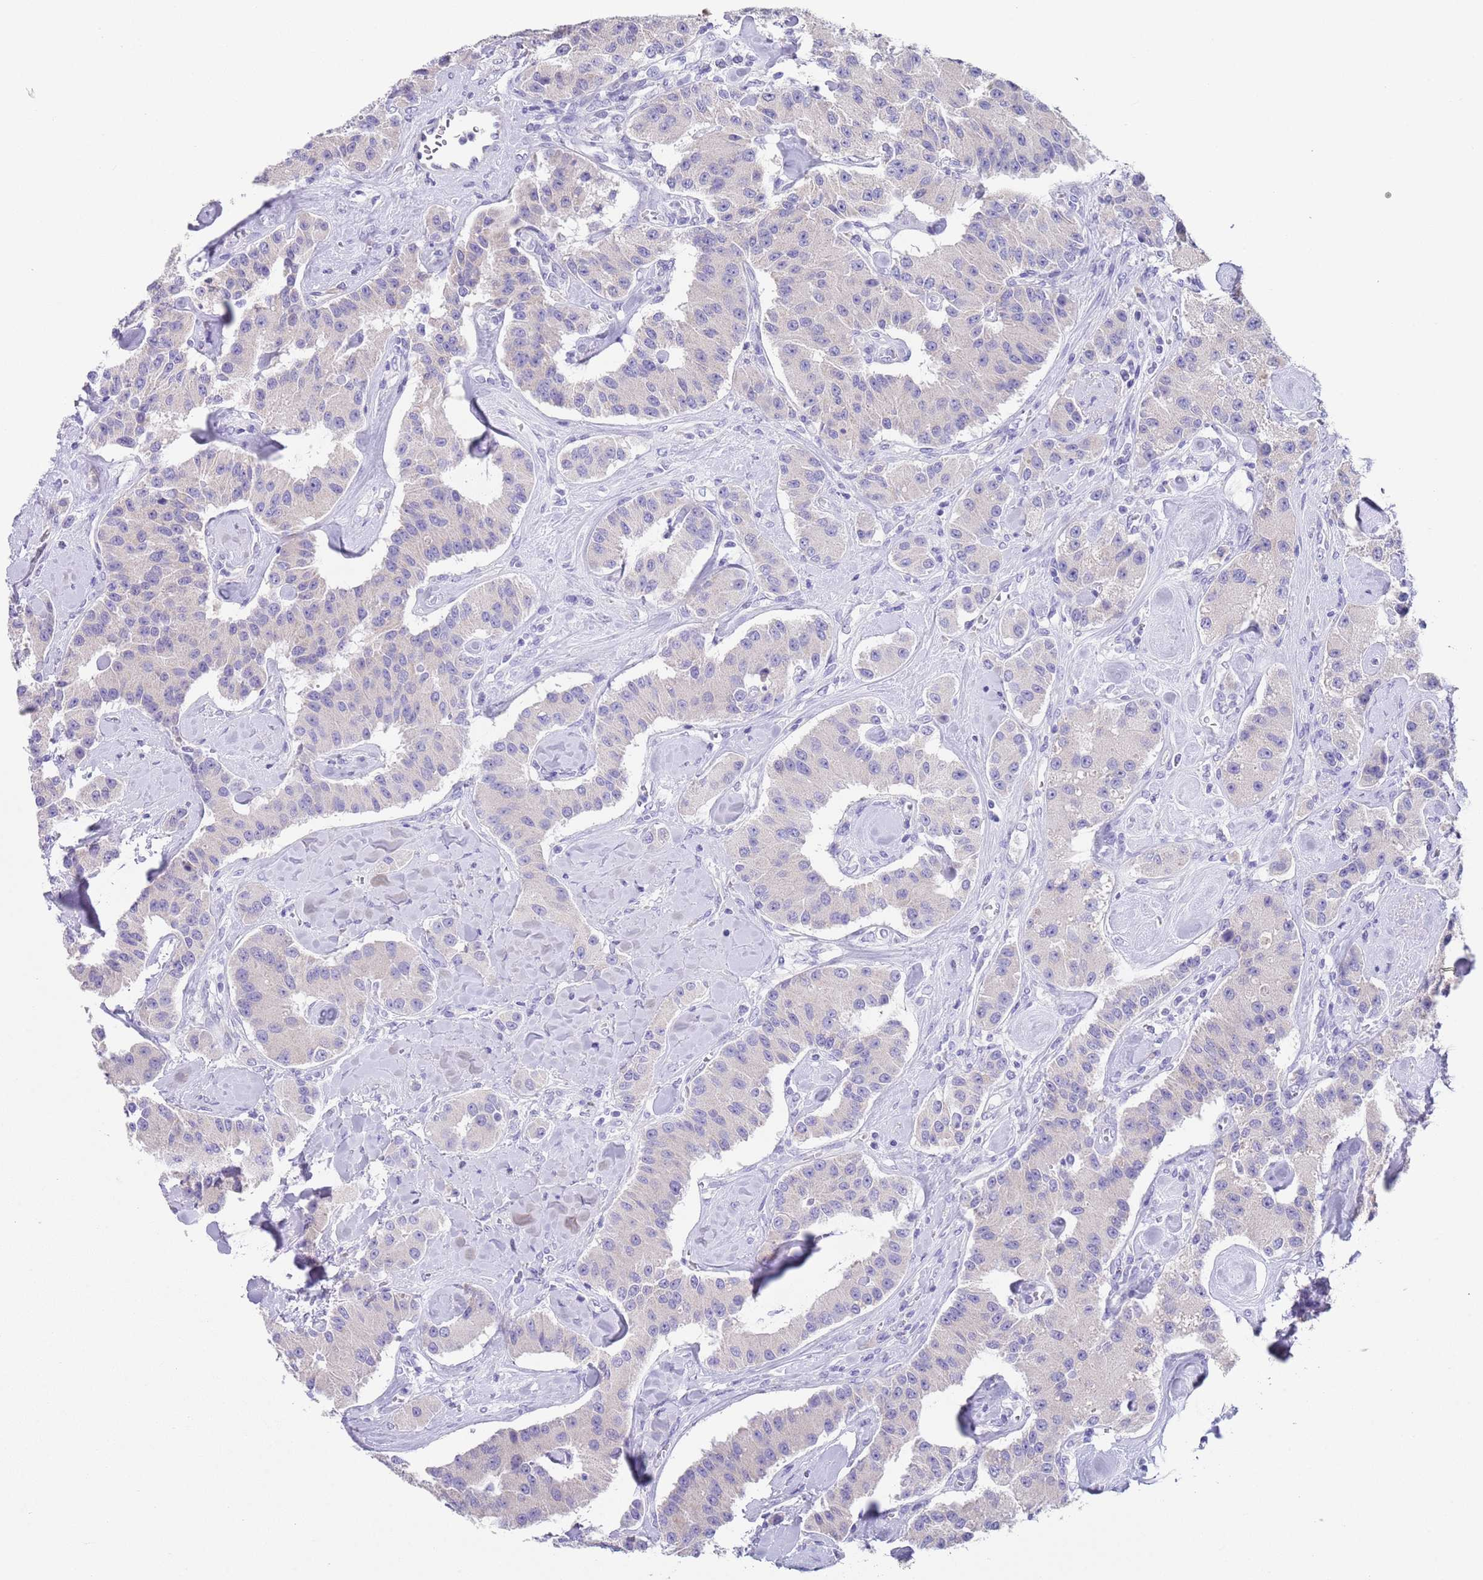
{"staining": {"intensity": "negative", "quantity": "none", "location": "none"}, "tissue": "carcinoid", "cell_type": "Tumor cells", "image_type": "cancer", "snomed": [{"axis": "morphology", "description": "Carcinoid, malignant, NOS"}, {"axis": "topography", "description": "Pancreas"}], "caption": "Immunohistochemistry photomicrograph of human malignant carcinoid stained for a protein (brown), which reveals no staining in tumor cells.", "gene": "SPIRE2", "patient": {"sex": "male", "age": 41}}